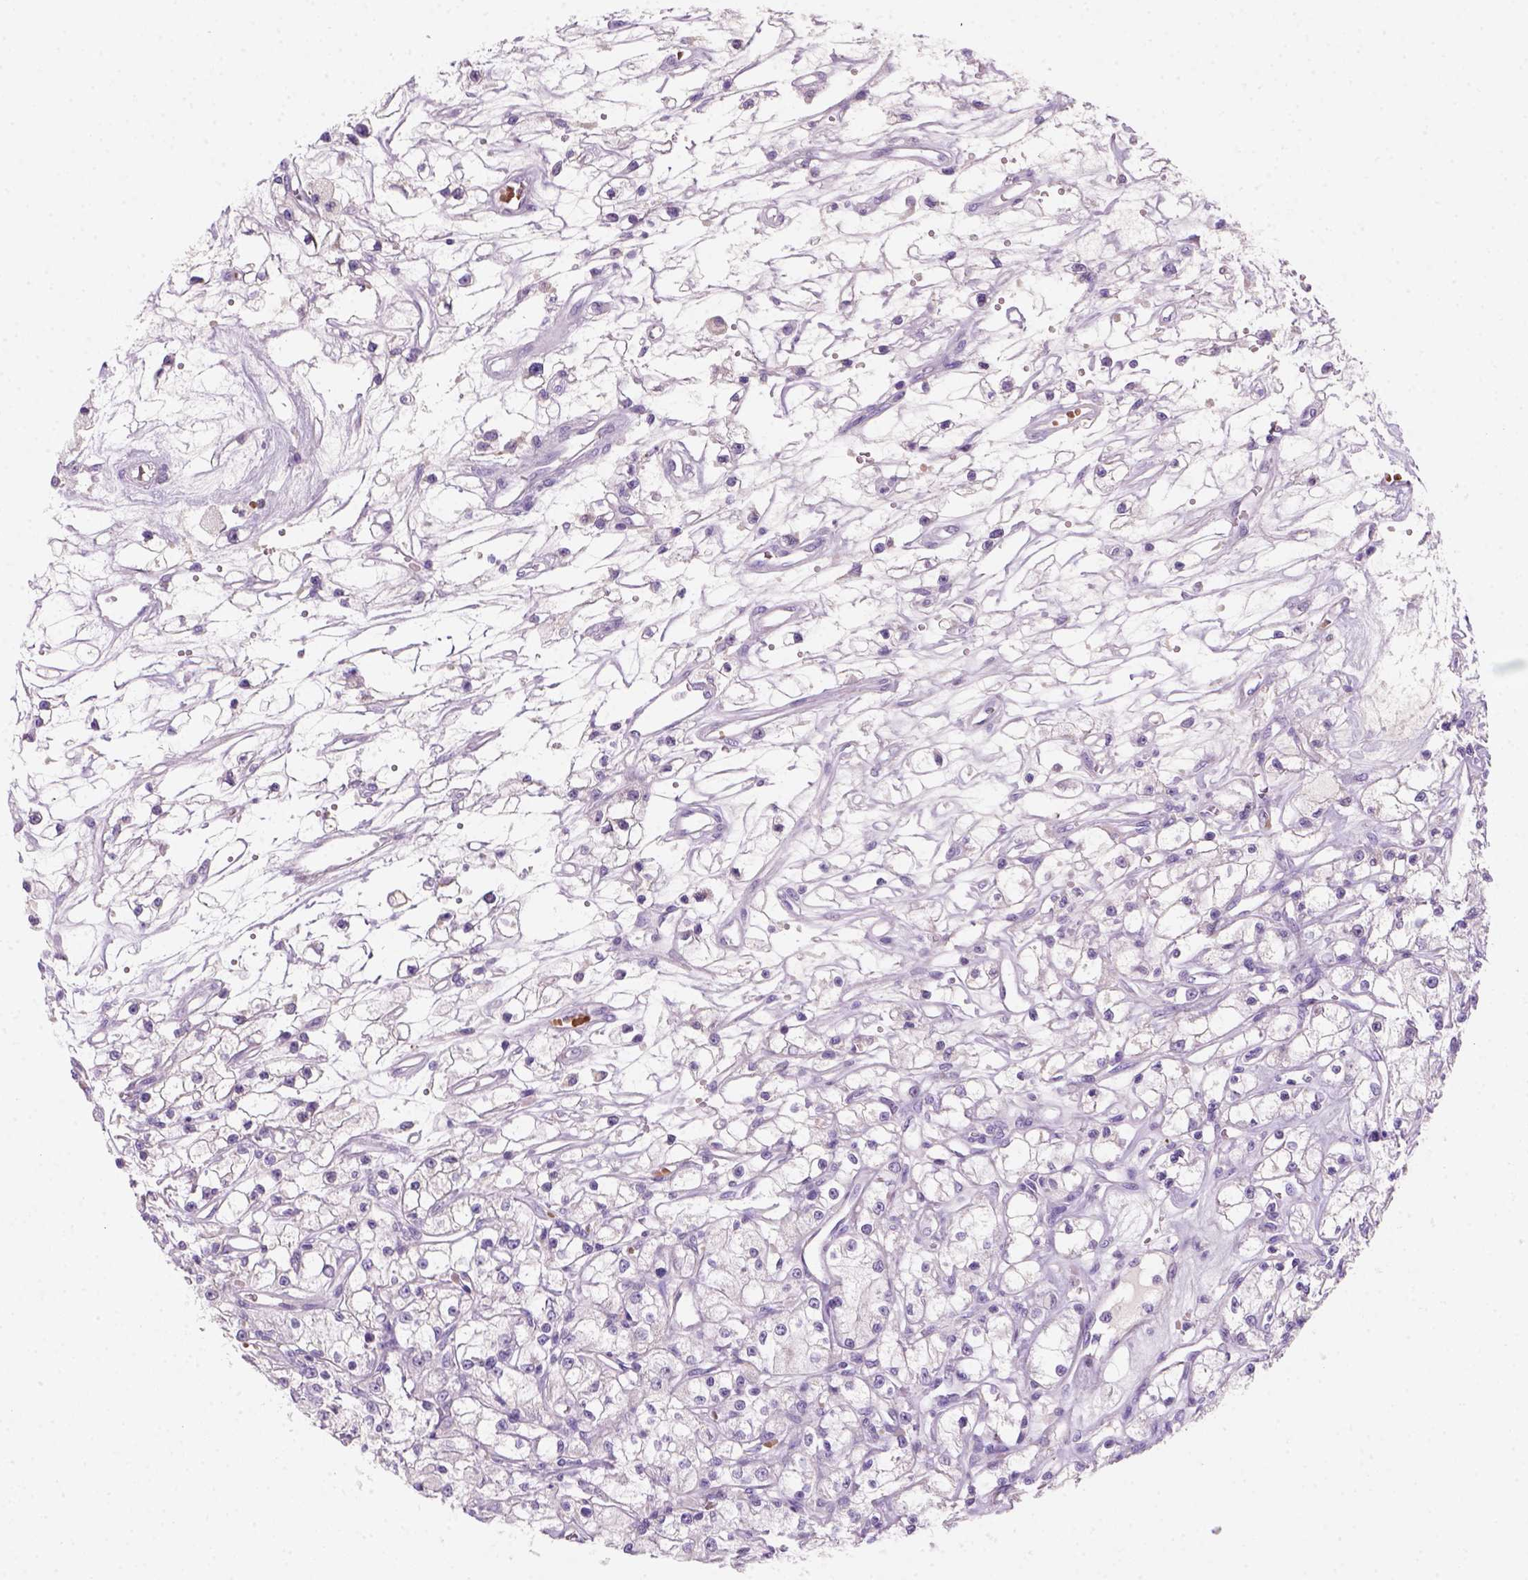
{"staining": {"intensity": "negative", "quantity": "none", "location": "none"}, "tissue": "renal cancer", "cell_type": "Tumor cells", "image_type": "cancer", "snomed": [{"axis": "morphology", "description": "Adenocarcinoma, NOS"}, {"axis": "topography", "description": "Kidney"}], "caption": "Immunohistochemistry (IHC) of human renal cancer reveals no staining in tumor cells.", "gene": "ZMAT4", "patient": {"sex": "female", "age": 59}}